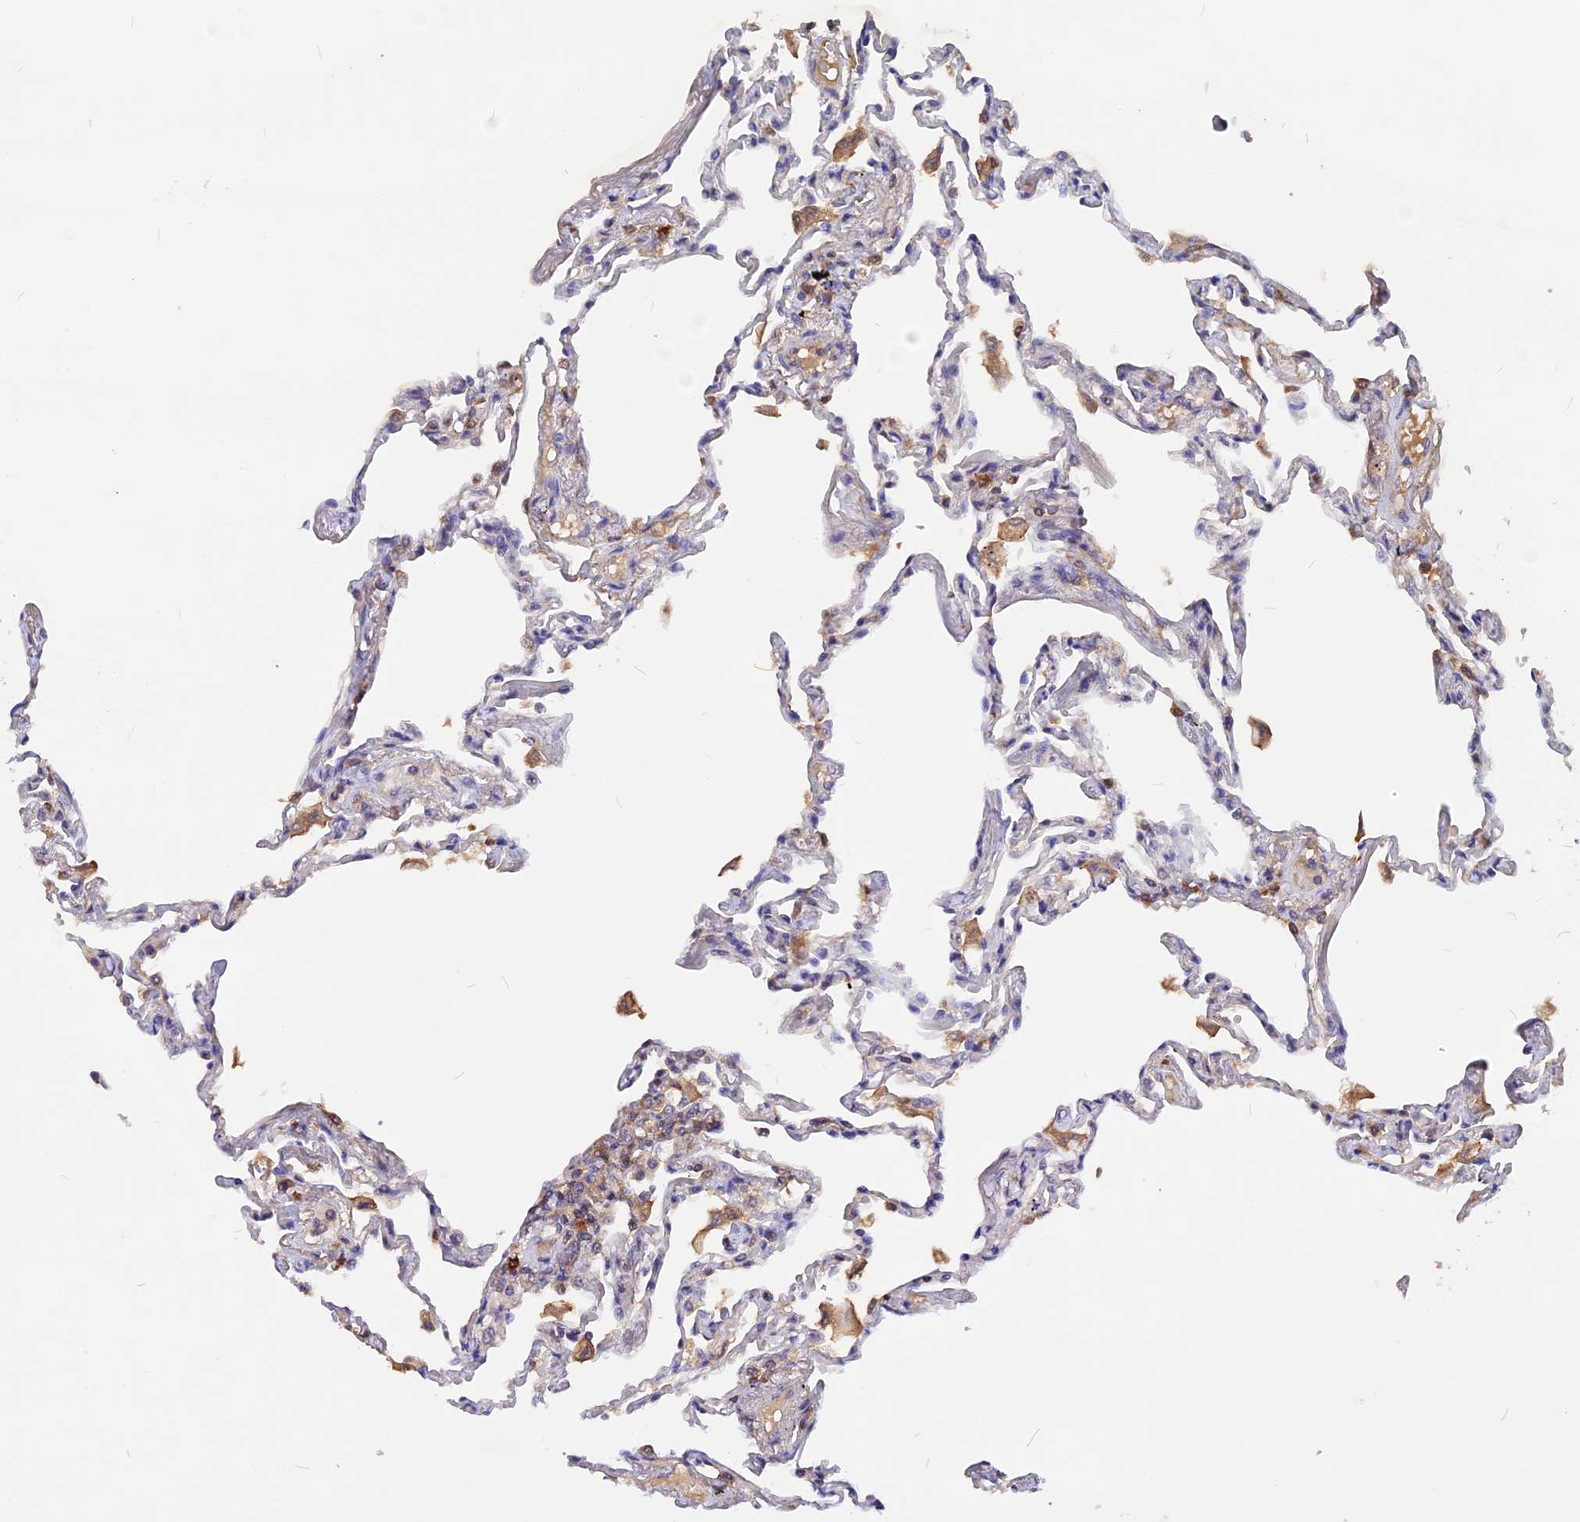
{"staining": {"intensity": "negative", "quantity": "none", "location": "none"}, "tissue": "lung", "cell_type": "Alveolar cells", "image_type": "normal", "snomed": [{"axis": "morphology", "description": "Normal tissue, NOS"}, {"axis": "topography", "description": "Lung"}], "caption": "The image demonstrates no staining of alveolar cells in unremarkable lung.", "gene": "MARK4", "patient": {"sex": "female", "age": 67}}